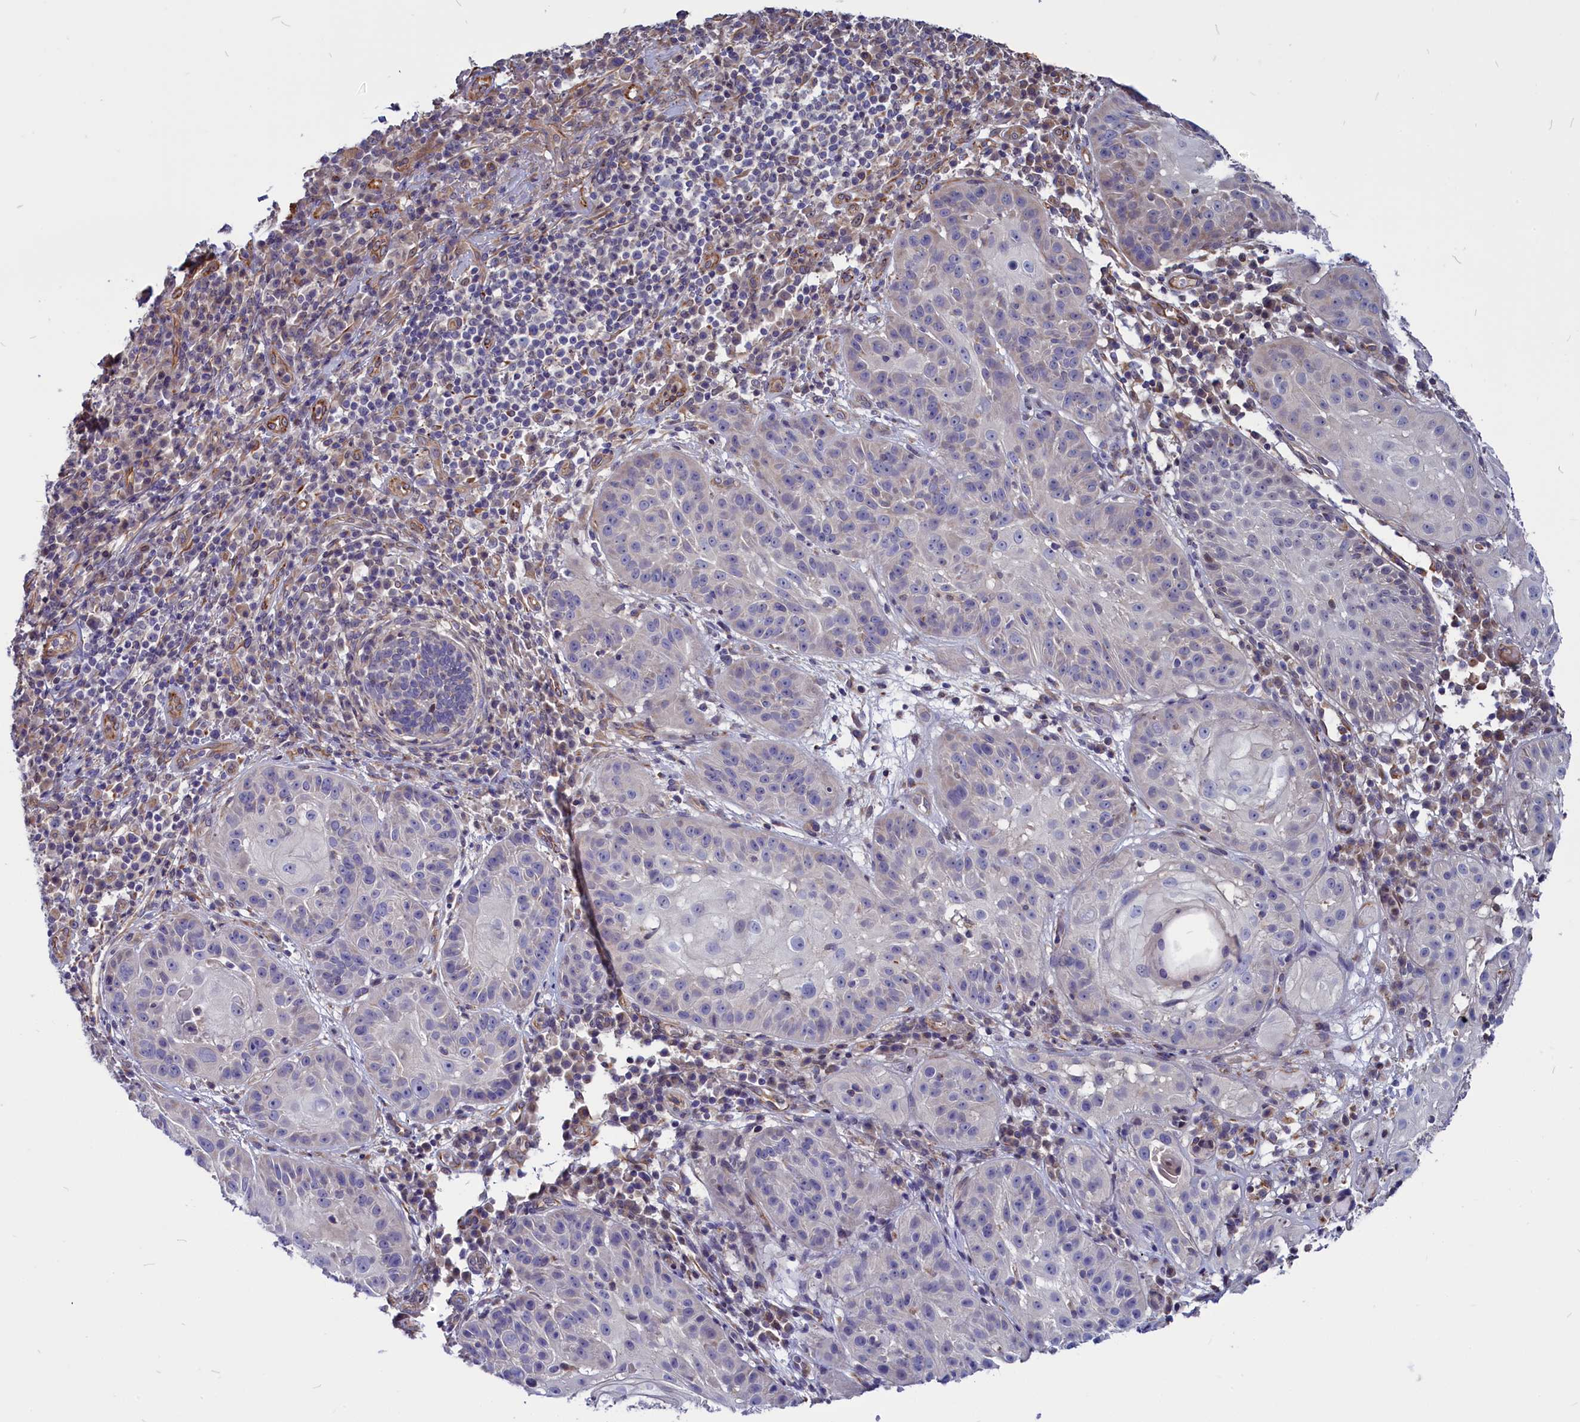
{"staining": {"intensity": "negative", "quantity": "none", "location": "none"}, "tissue": "skin cancer", "cell_type": "Tumor cells", "image_type": "cancer", "snomed": [{"axis": "morphology", "description": "Normal tissue, NOS"}, {"axis": "morphology", "description": "Basal cell carcinoma"}, {"axis": "topography", "description": "Skin"}], "caption": "Immunohistochemical staining of human basal cell carcinoma (skin) displays no significant expression in tumor cells. (DAB immunohistochemistry visualized using brightfield microscopy, high magnification).", "gene": "PDILT", "patient": {"sex": "male", "age": 93}}